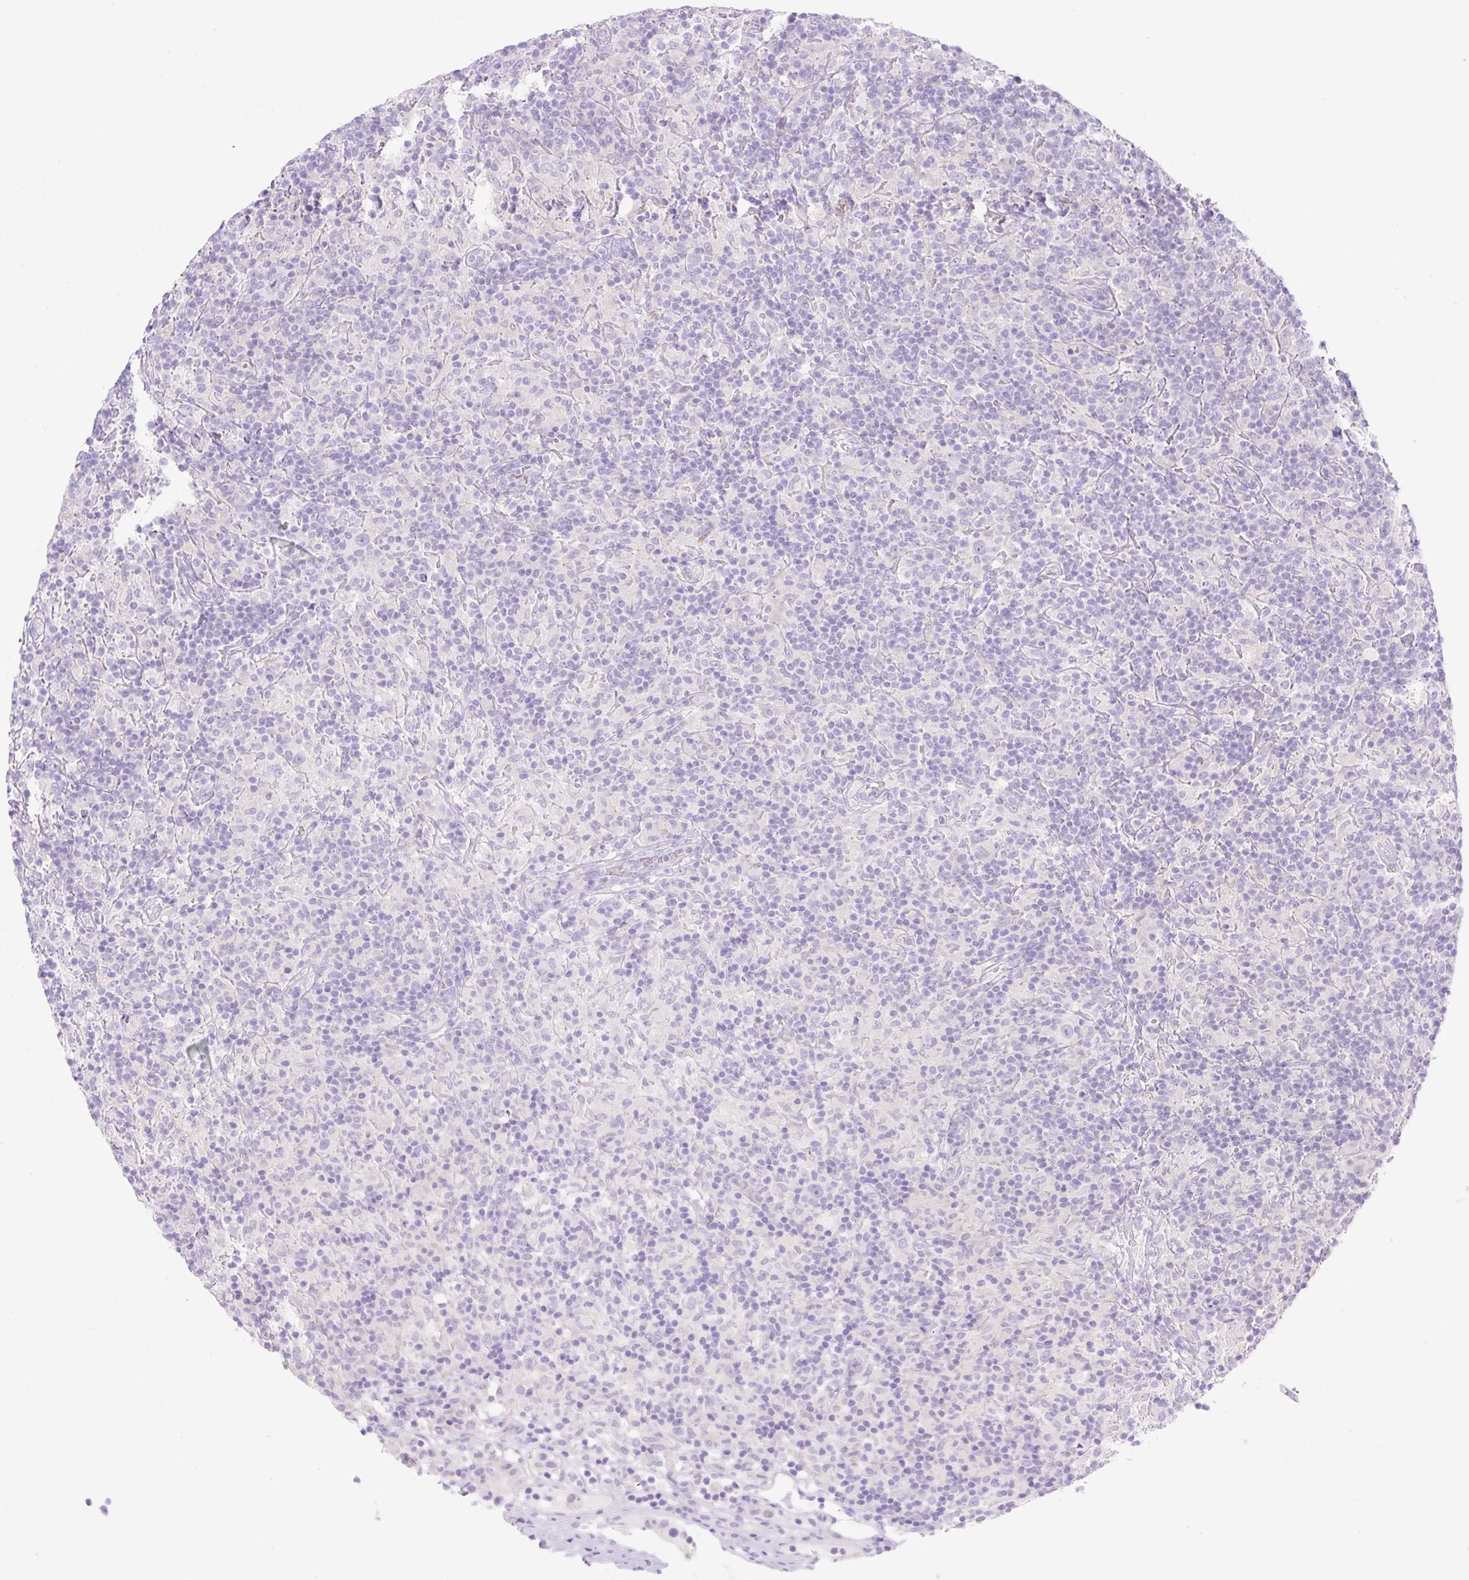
{"staining": {"intensity": "negative", "quantity": "none", "location": "none"}, "tissue": "lymphoma", "cell_type": "Tumor cells", "image_type": "cancer", "snomed": [{"axis": "morphology", "description": "Hodgkin's disease, NOS"}, {"axis": "topography", "description": "Lymph node"}], "caption": "A micrograph of human Hodgkin's disease is negative for staining in tumor cells.", "gene": "CDX1", "patient": {"sex": "male", "age": 70}}